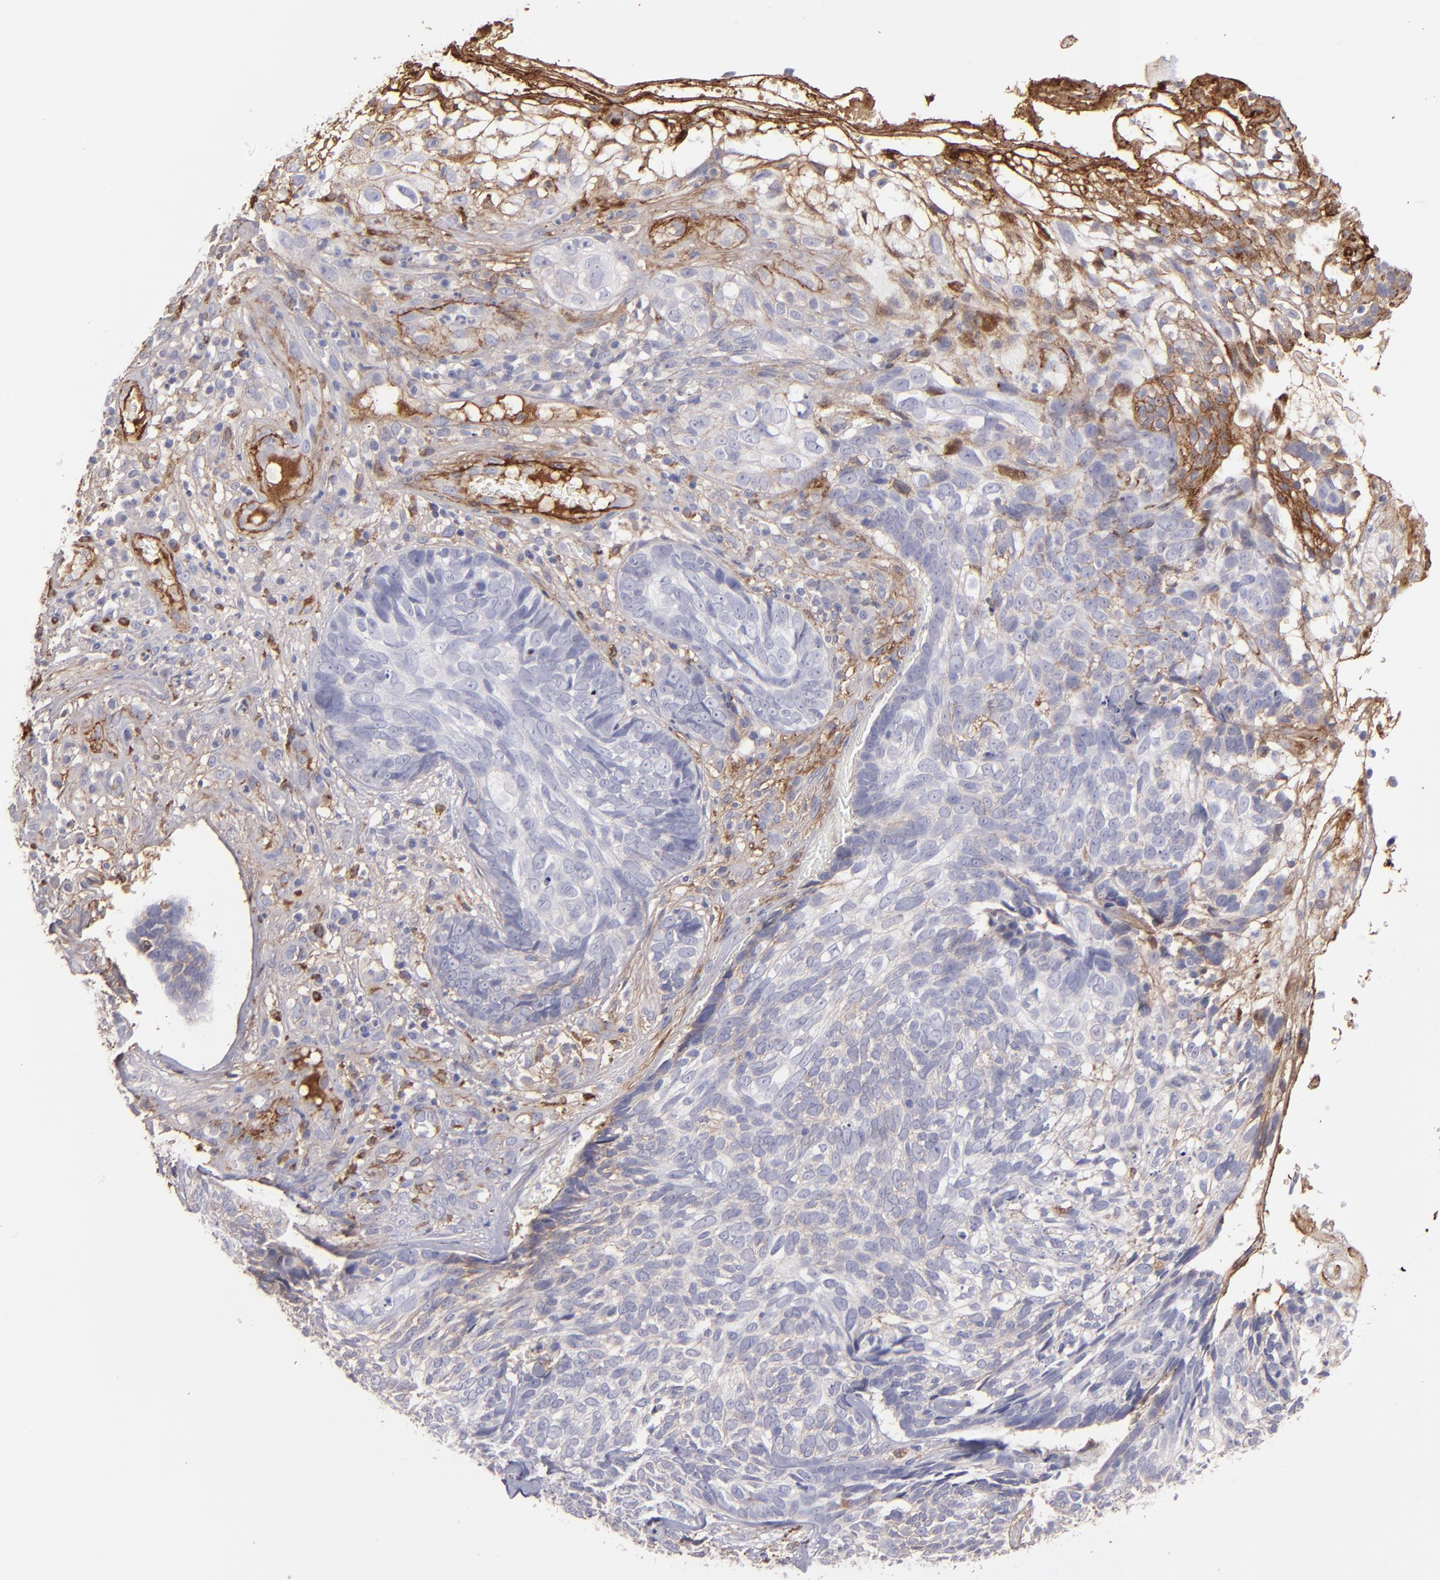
{"staining": {"intensity": "weak", "quantity": "<25%", "location": "cytoplasmic/membranous"}, "tissue": "skin cancer", "cell_type": "Tumor cells", "image_type": "cancer", "snomed": [{"axis": "morphology", "description": "Basal cell carcinoma"}, {"axis": "topography", "description": "Skin"}], "caption": "Protein analysis of skin cancer (basal cell carcinoma) reveals no significant positivity in tumor cells. (Immunohistochemistry (ihc), brightfield microscopy, high magnification).", "gene": "C1QA", "patient": {"sex": "male", "age": 72}}